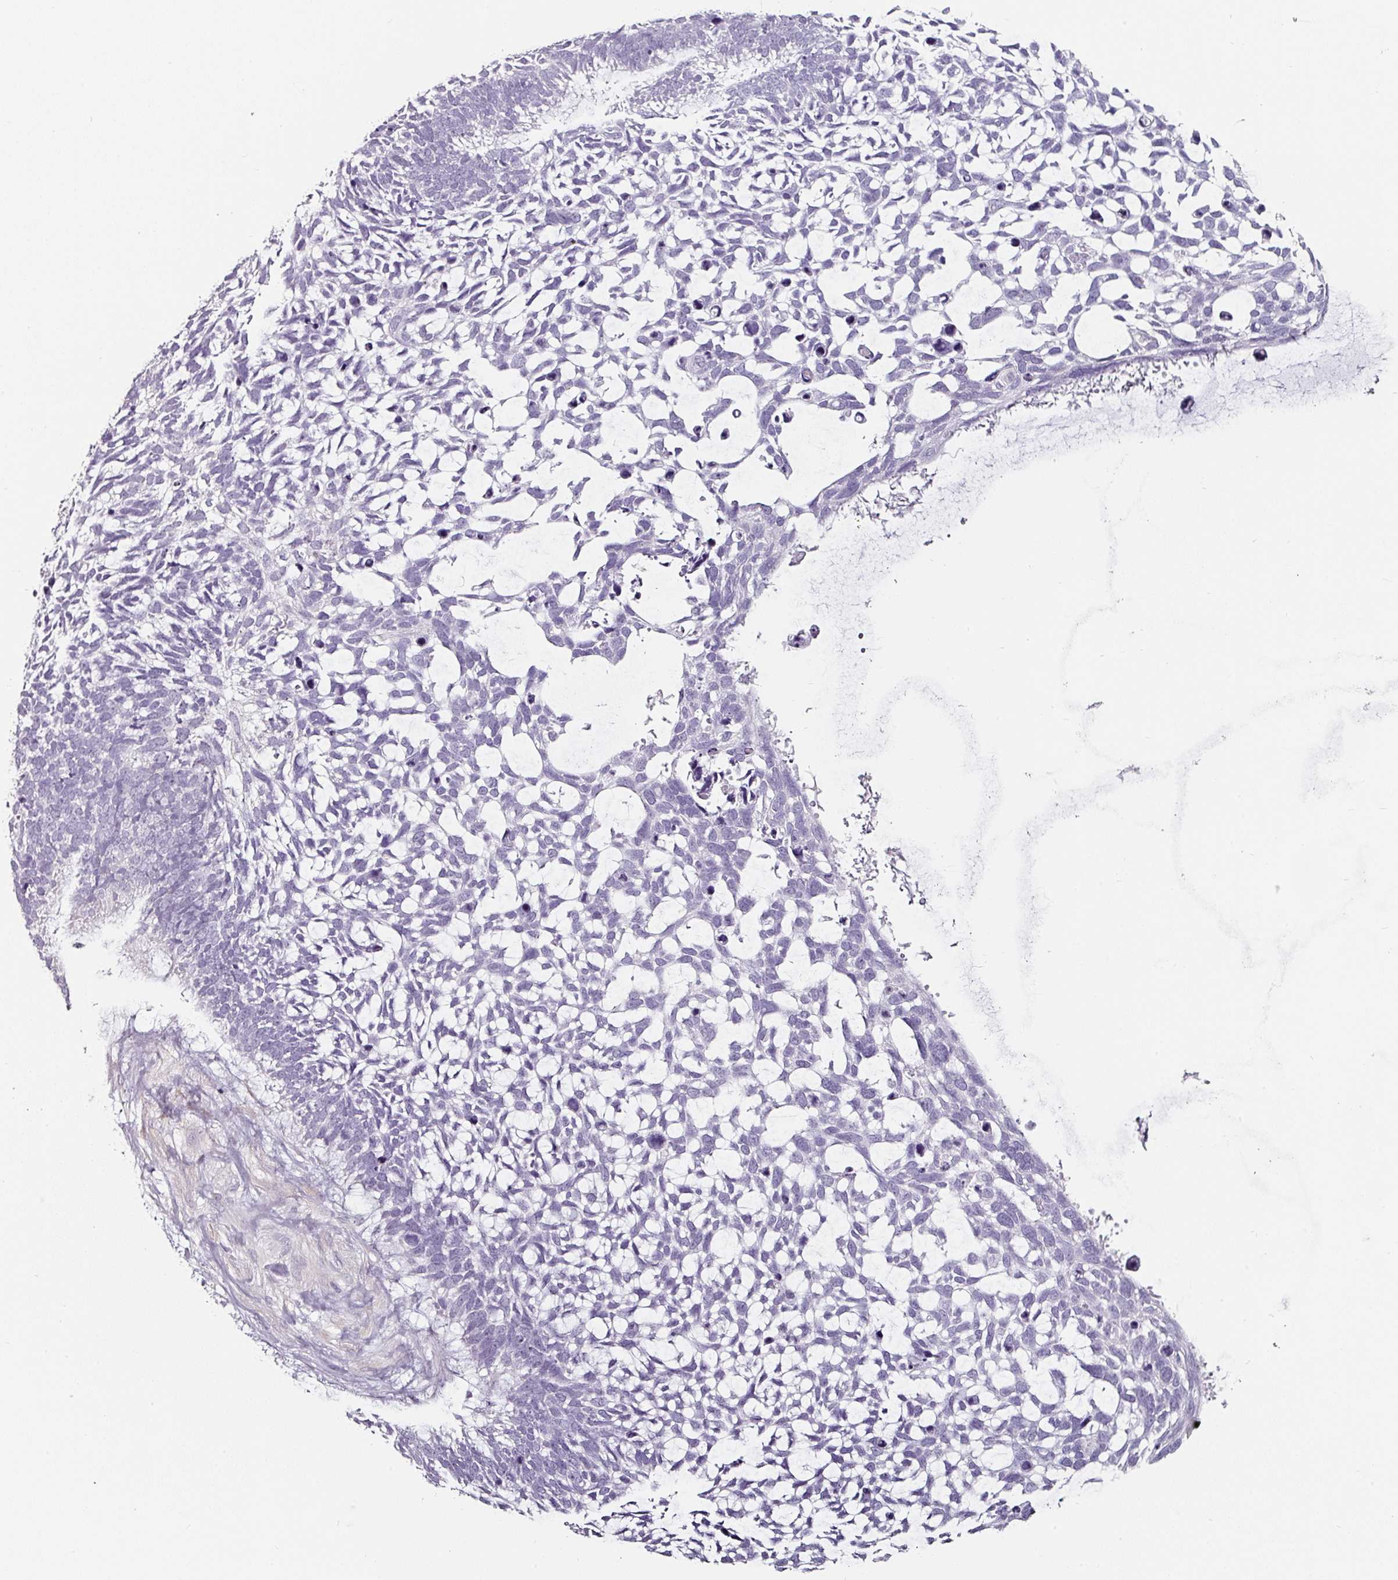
{"staining": {"intensity": "negative", "quantity": "none", "location": "none"}, "tissue": "skin cancer", "cell_type": "Tumor cells", "image_type": "cancer", "snomed": [{"axis": "morphology", "description": "Basal cell carcinoma"}, {"axis": "topography", "description": "Skin"}], "caption": "There is no significant staining in tumor cells of skin basal cell carcinoma.", "gene": "CAP2", "patient": {"sex": "male", "age": 88}}